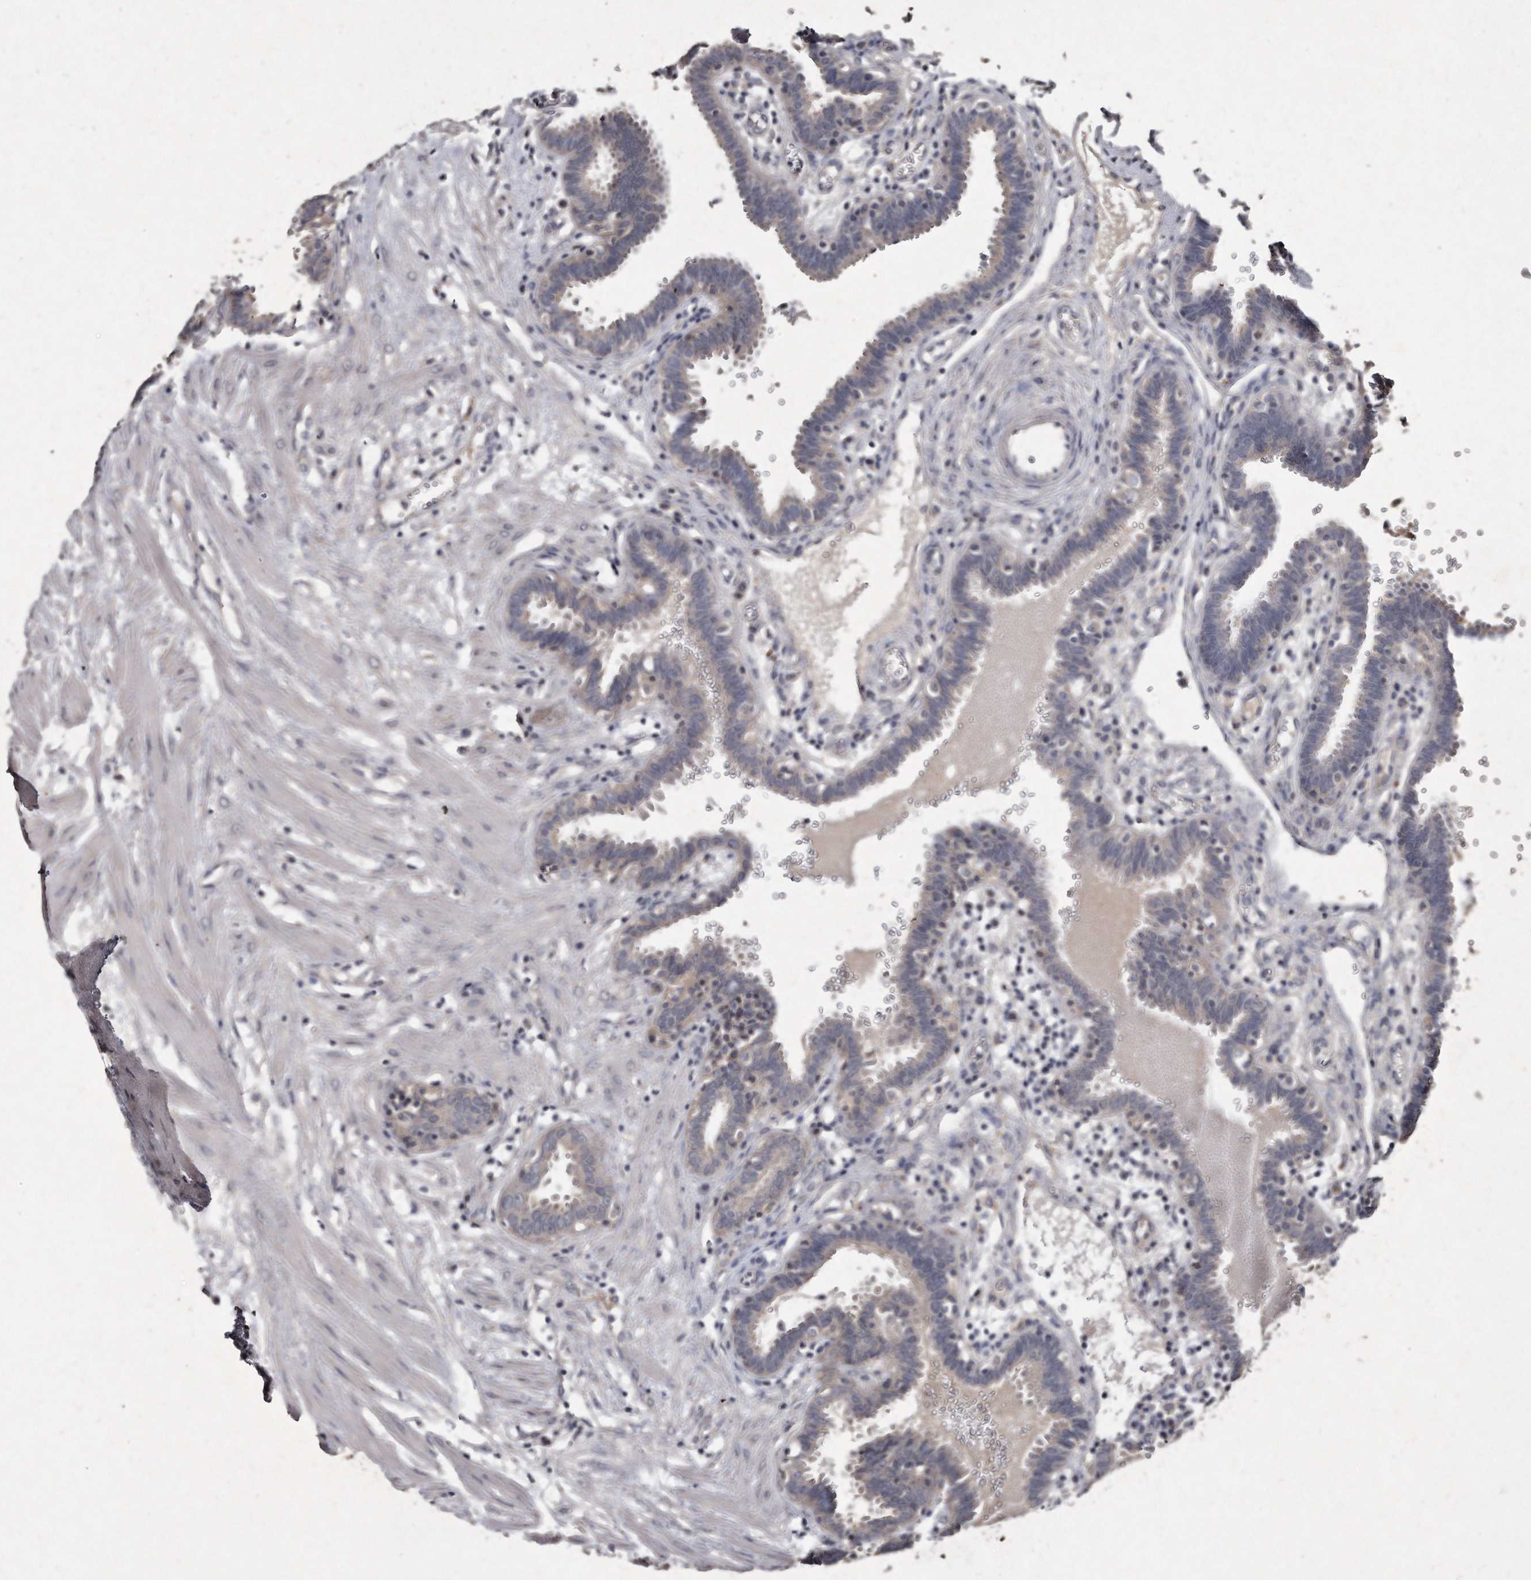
{"staining": {"intensity": "negative", "quantity": "none", "location": "none"}, "tissue": "fallopian tube", "cell_type": "Glandular cells", "image_type": "normal", "snomed": [{"axis": "morphology", "description": "Normal tissue, NOS"}, {"axis": "topography", "description": "Fallopian tube"}, {"axis": "topography", "description": "Placenta"}], "caption": "Protein analysis of unremarkable fallopian tube shows no significant positivity in glandular cells.", "gene": "KLHDC3", "patient": {"sex": "female", "age": 32}}